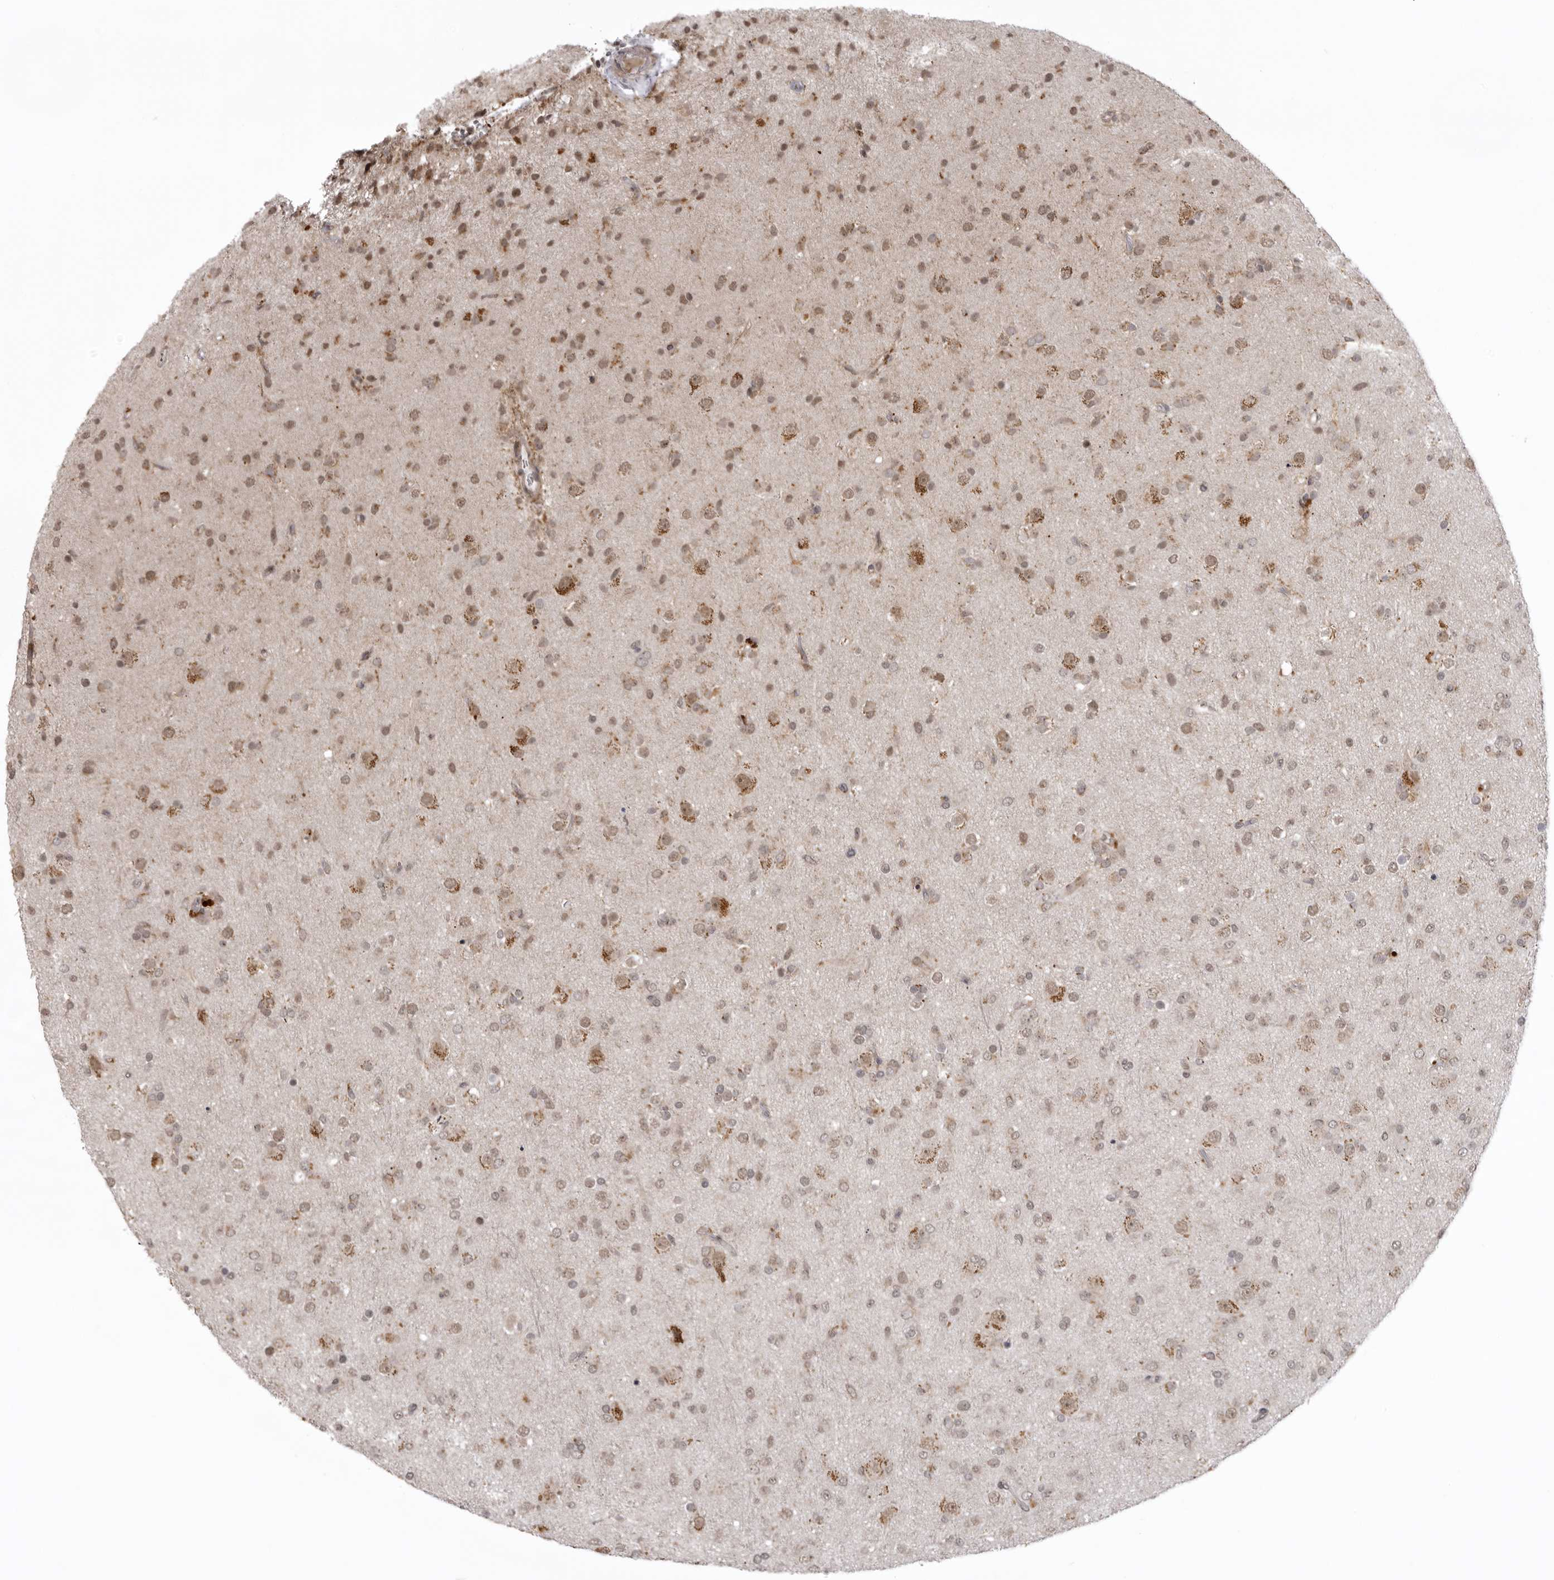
{"staining": {"intensity": "moderate", "quantity": ">75%", "location": "cytoplasmic/membranous,nuclear"}, "tissue": "glioma", "cell_type": "Tumor cells", "image_type": "cancer", "snomed": [{"axis": "morphology", "description": "Glioma, malignant, Low grade"}, {"axis": "topography", "description": "Brain"}], "caption": "Moderate cytoplasmic/membranous and nuclear expression is seen in approximately >75% of tumor cells in malignant glioma (low-grade).", "gene": "C1orf109", "patient": {"sex": "male", "age": 65}}